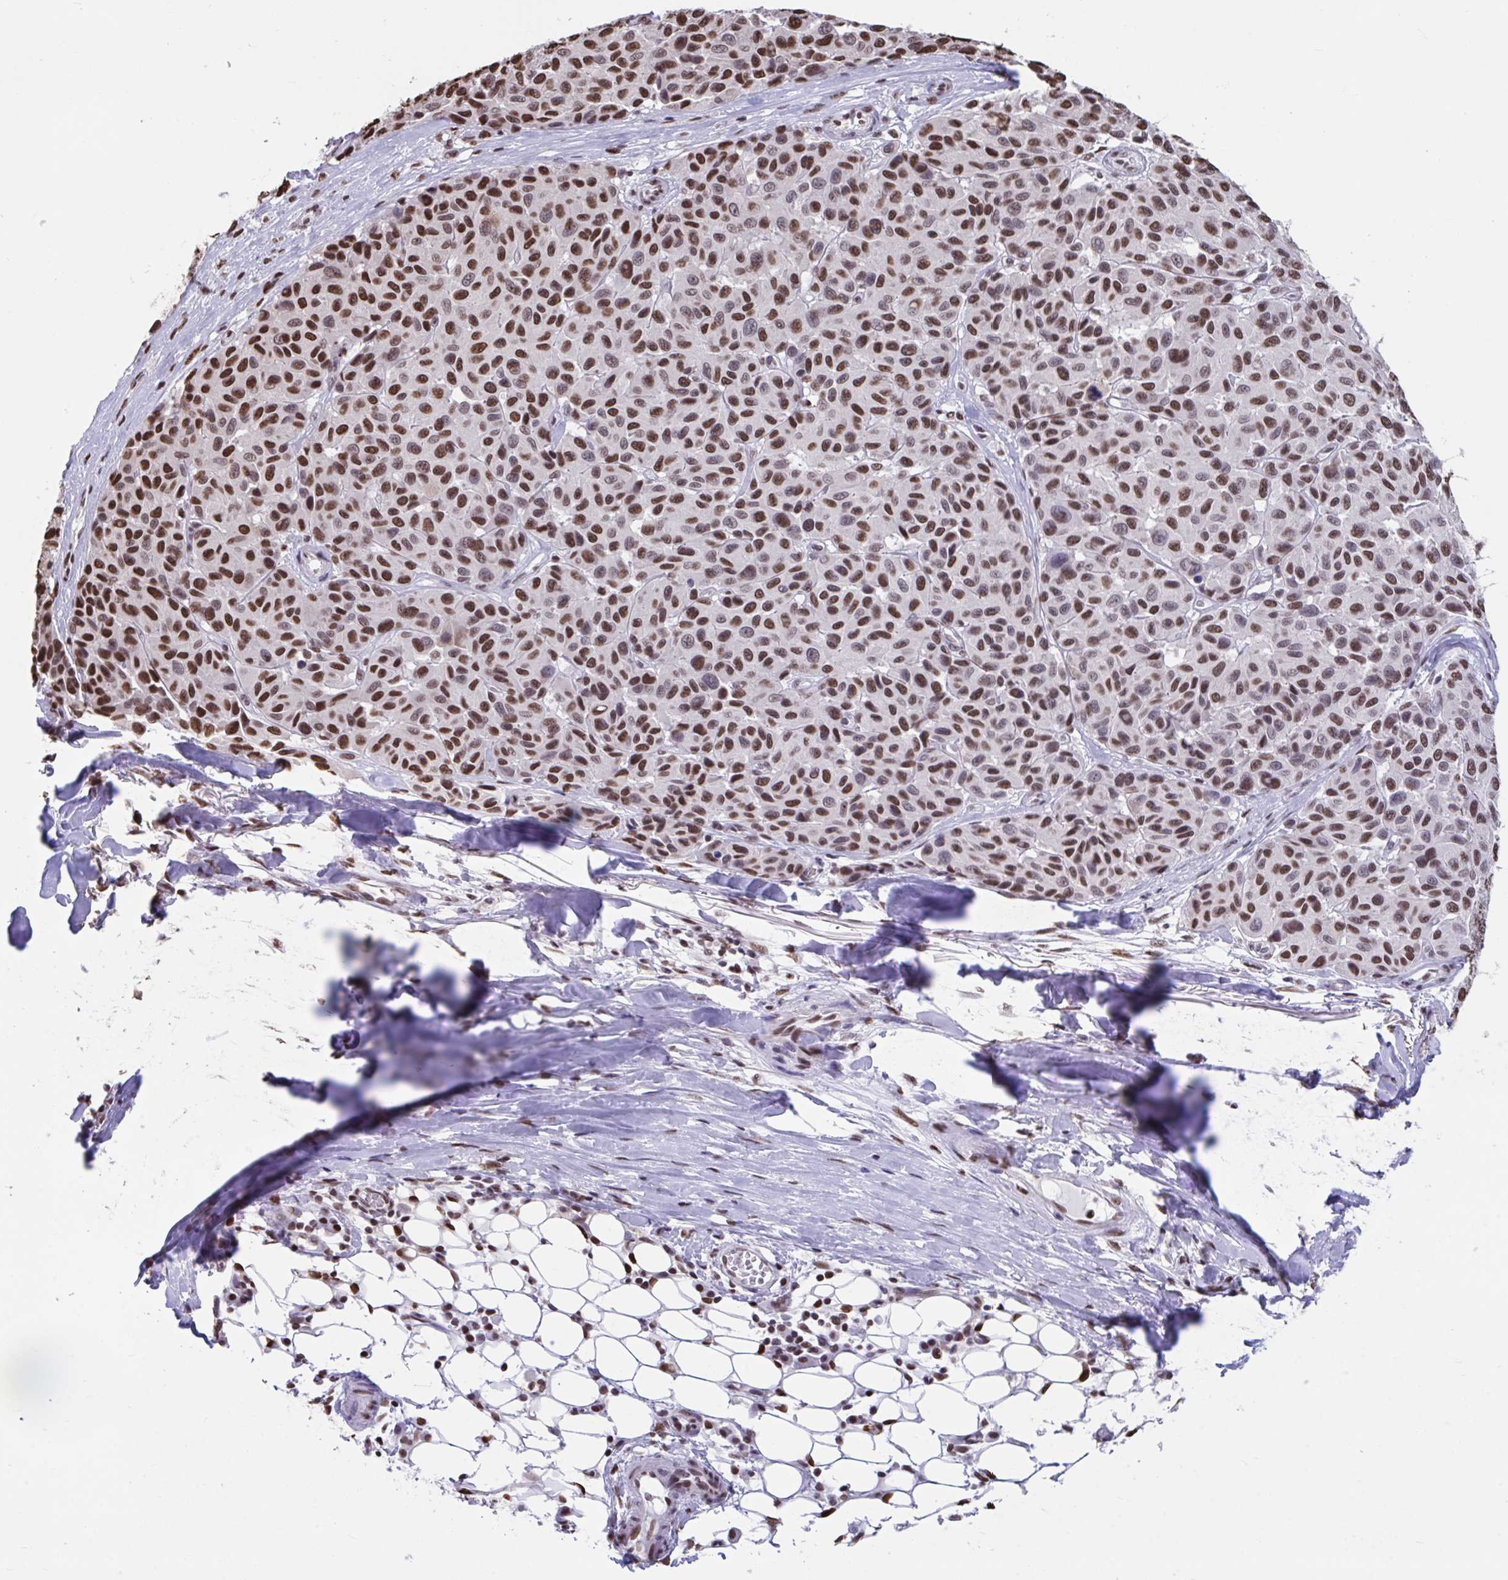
{"staining": {"intensity": "strong", "quantity": ">75%", "location": "nuclear"}, "tissue": "melanoma", "cell_type": "Tumor cells", "image_type": "cancer", "snomed": [{"axis": "morphology", "description": "Malignant melanoma, NOS"}, {"axis": "topography", "description": "Skin"}], "caption": "Brown immunohistochemical staining in malignant melanoma exhibits strong nuclear positivity in about >75% of tumor cells. The staining was performed using DAB, with brown indicating positive protein expression. Nuclei are stained blue with hematoxylin.", "gene": "HNRNPDL", "patient": {"sex": "female", "age": 66}}